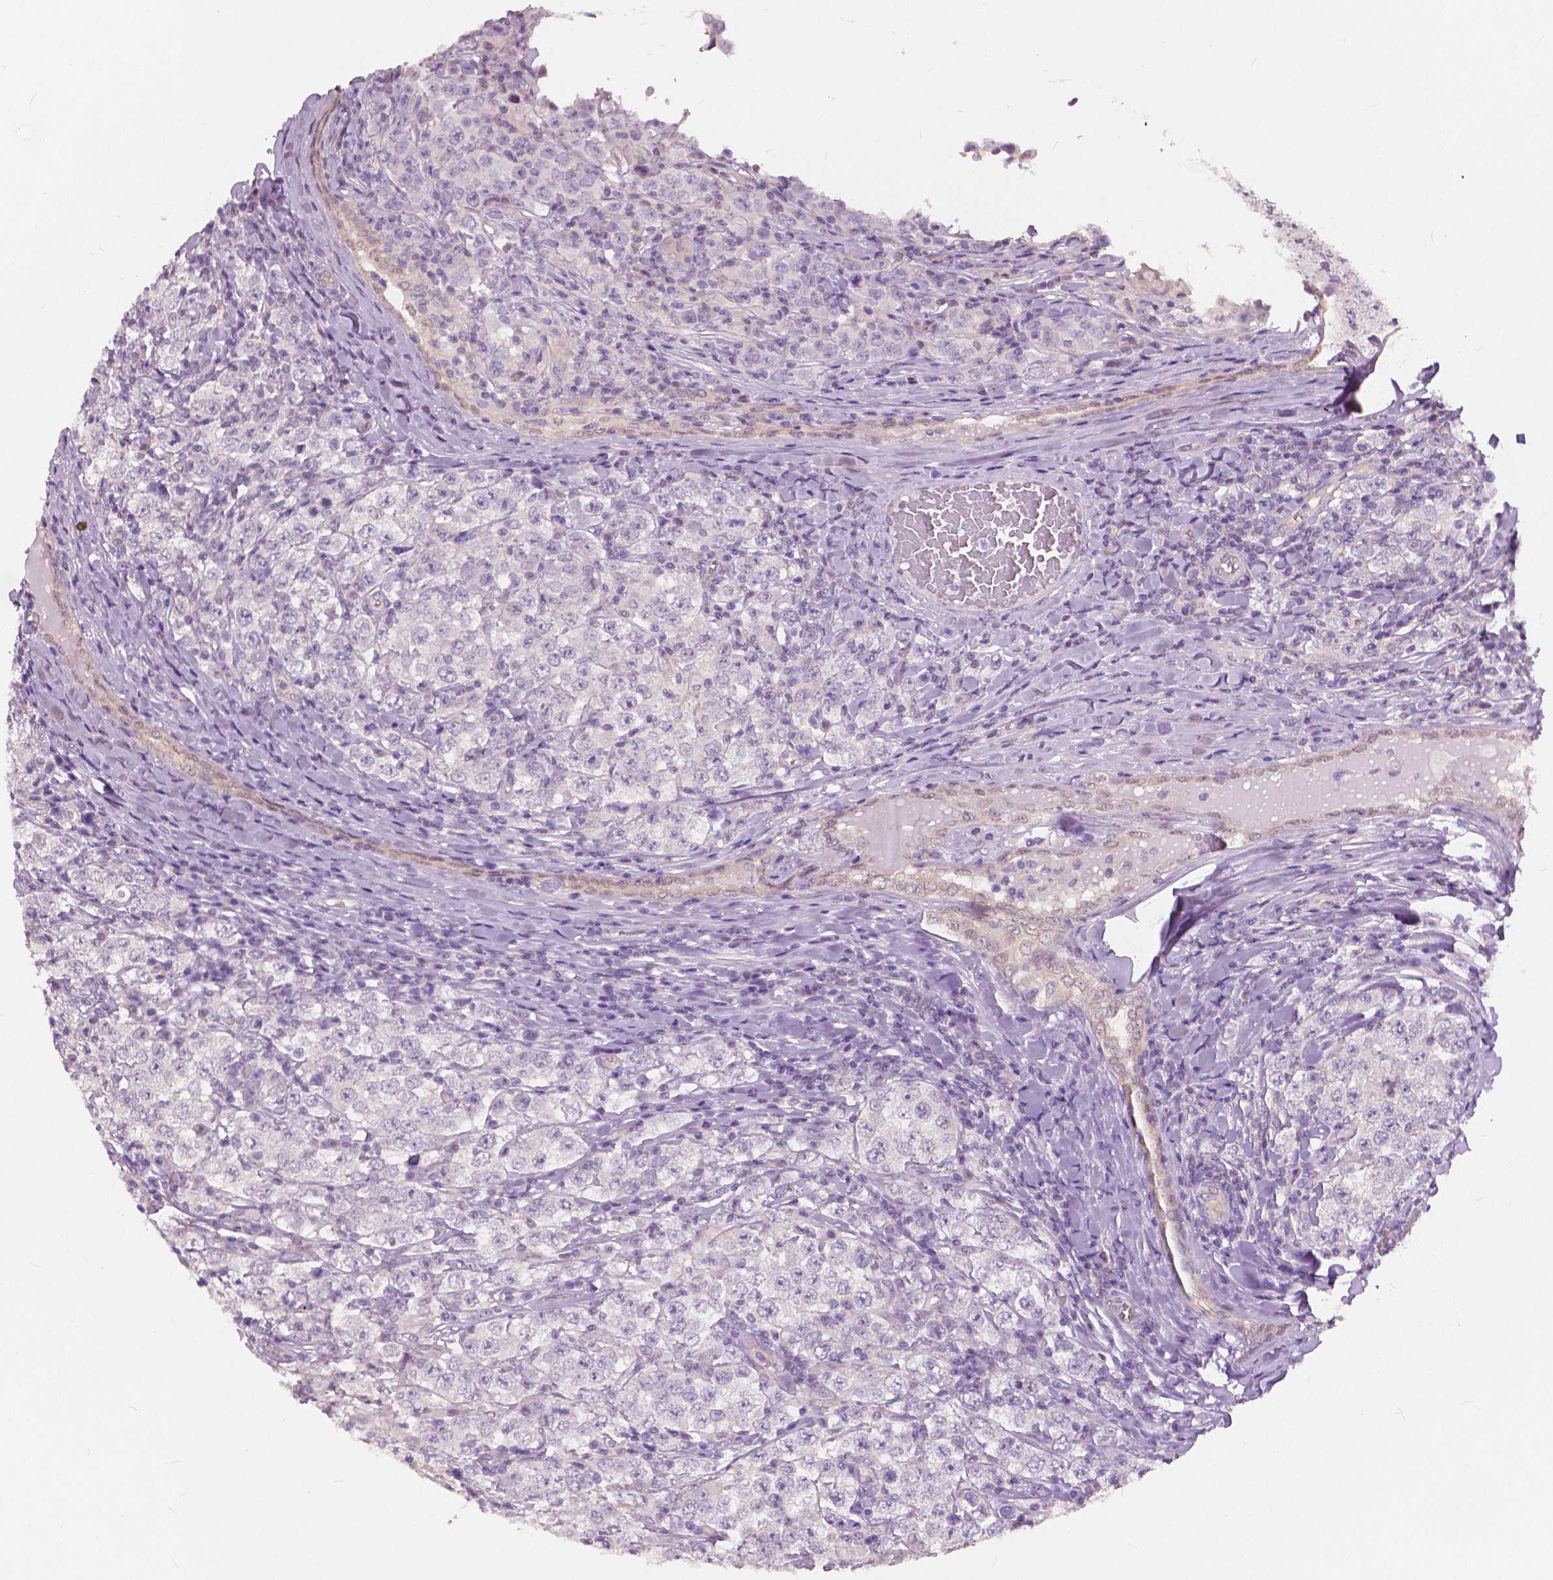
{"staining": {"intensity": "negative", "quantity": "none", "location": "none"}, "tissue": "testis cancer", "cell_type": "Tumor cells", "image_type": "cancer", "snomed": [{"axis": "morphology", "description": "Seminoma, NOS"}, {"axis": "morphology", "description": "Carcinoma, Embryonal, NOS"}, {"axis": "topography", "description": "Testis"}], "caption": "High magnification brightfield microscopy of testis embryonal carcinoma stained with DAB (brown) and counterstained with hematoxylin (blue): tumor cells show no significant staining.", "gene": "TKFC", "patient": {"sex": "male", "age": 41}}